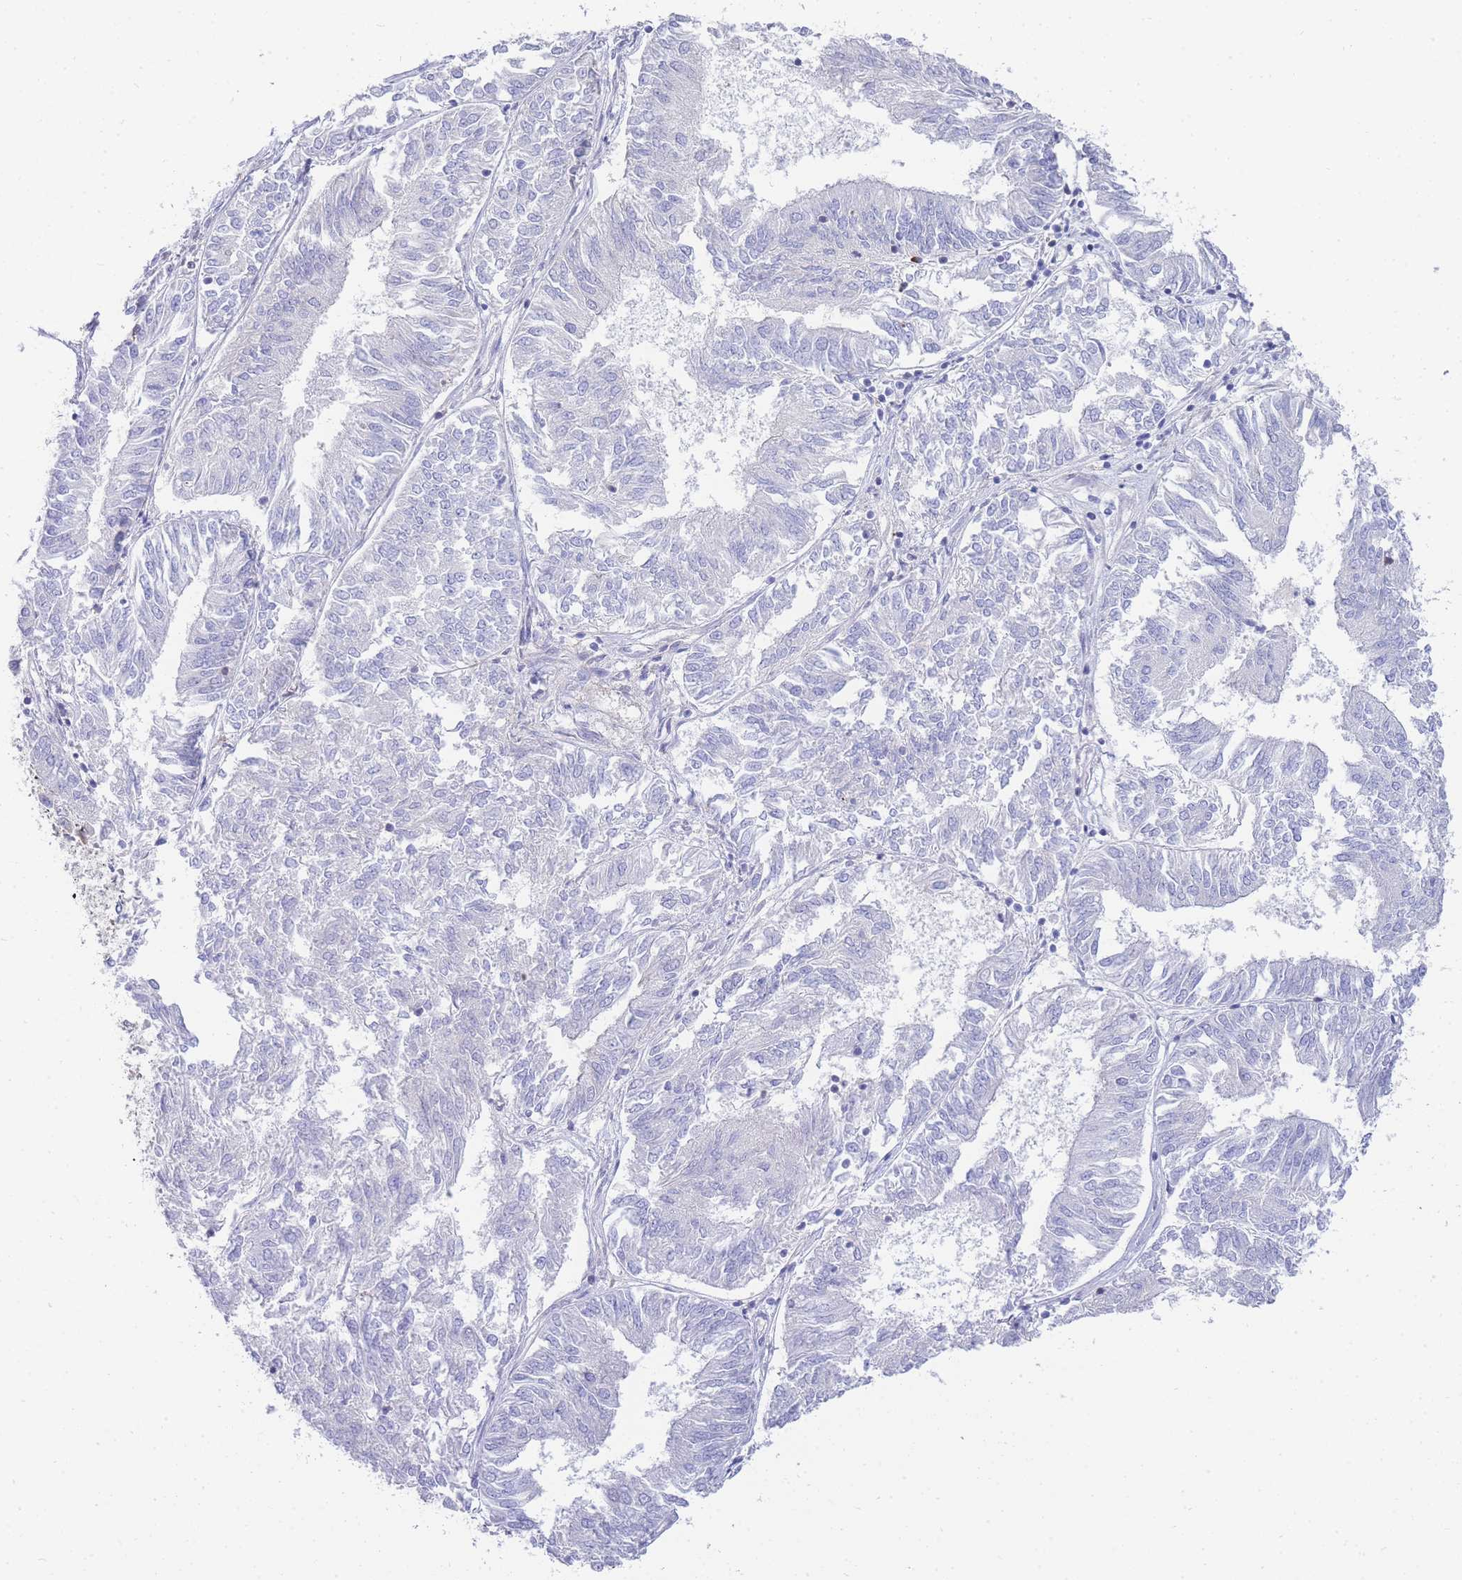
{"staining": {"intensity": "negative", "quantity": "none", "location": "none"}, "tissue": "endometrial cancer", "cell_type": "Tumor cells", "image_type": "cancer", "snomed": [{"axis": "morphology", "description": "Adenocarcinoma, NOS"}, {"axis": "topography", "description": "Endometrium"}], "caption": "High magnification brightfield microscopy of endometrial cancer stained with DAB (3,3'-diaminobenzidine) (brown) and counterstained with hematoxylin (blue): tumor cells show no significant staining.", "gene": "FBN3", "patient": {"sex": "female", "age": 58}}